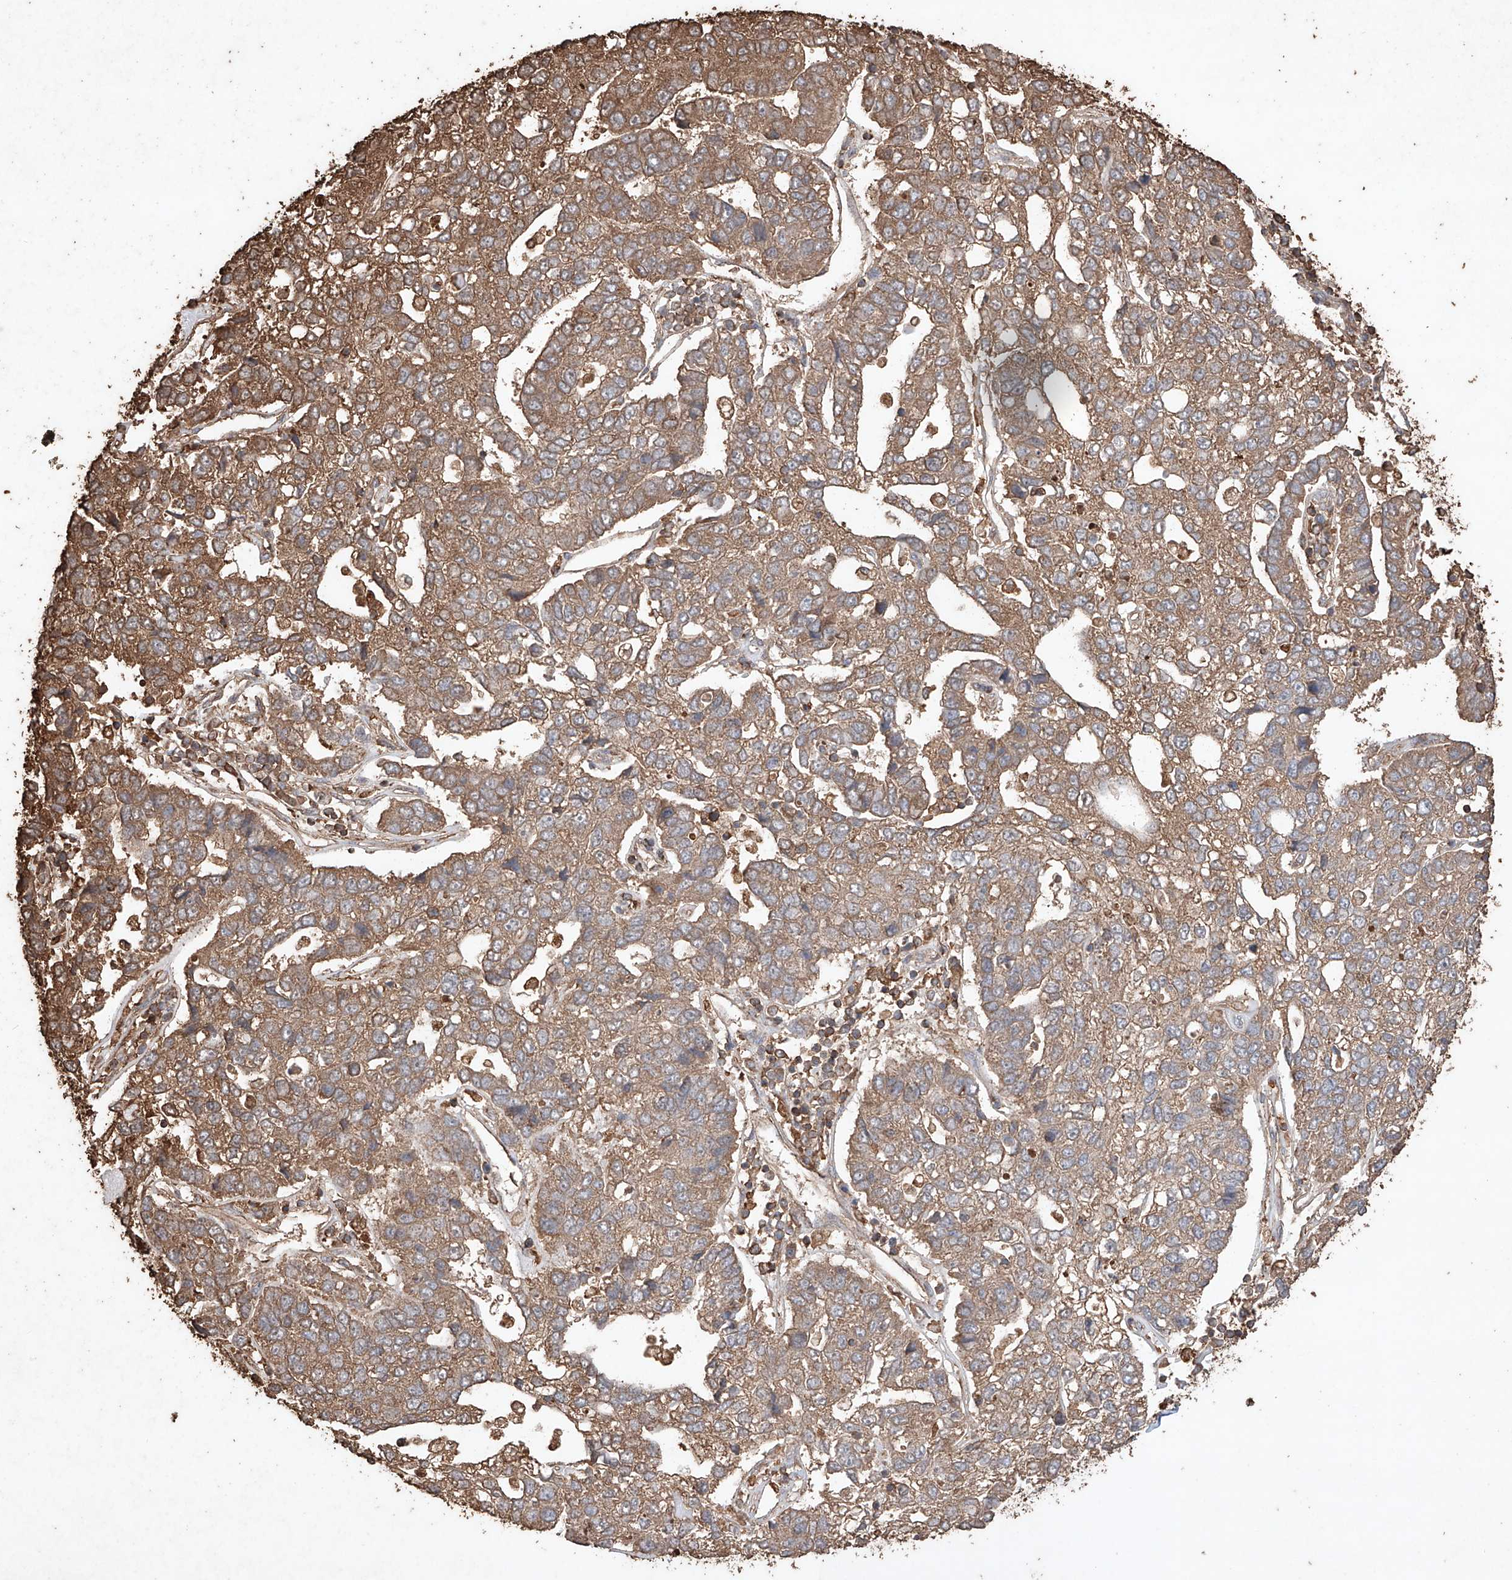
{"staining": {"intensity": "moderate", "quantity": ">75%", "location": "cytoplasmic/membranous"}, "tissue": "pancreatic cancer", "cell_type": "Tumor cells", "image_type": "cancer", "snomed": [{"axis": "morphology", "description": "Adenocarcinoma, NOS"}, {"axis": "topography", "description": "Pancreas"}], "caption": "The micrograph reveals a brown stain indicating the presence of a protein in the cytoplasmic/membranous of tumor cells in adenocarcinoma (pancreatic). Using DAB (brown) and hematoxylin (blue) stains, captured at high magnification using brightfield microscopy.", "gene": "M6PR", "patient": {"sex": "female", "age": 61}}